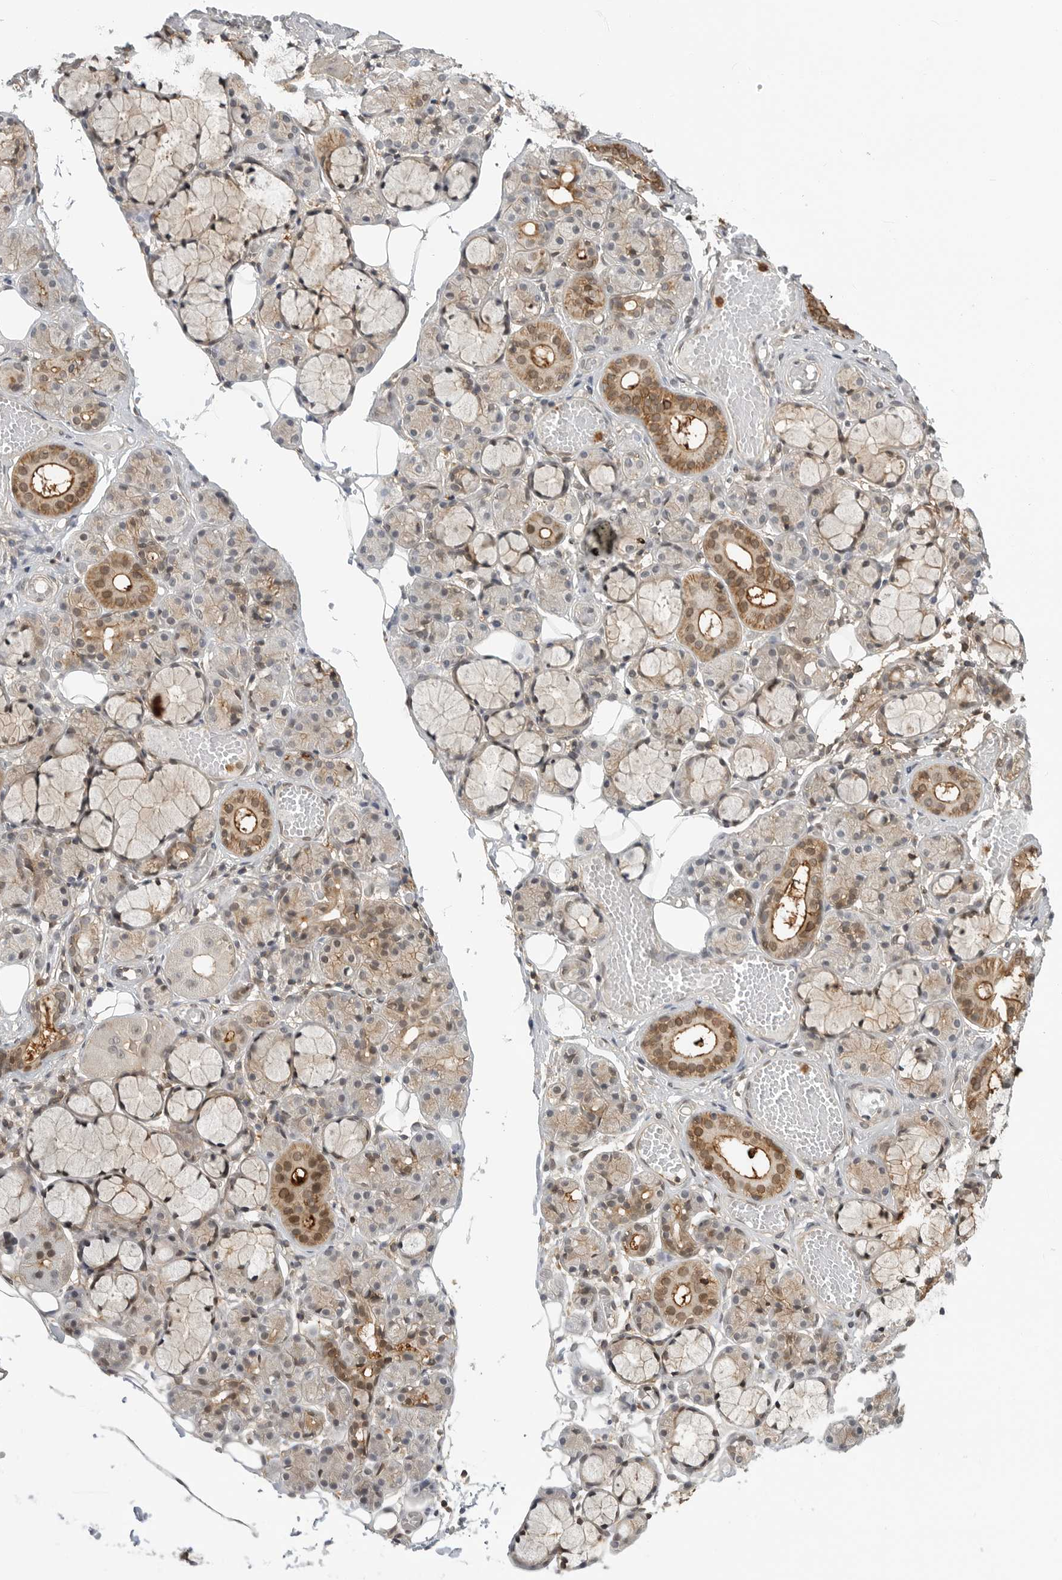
{"staining": {"intensity": "moderate", "quantity": "25%-75%", "location": "cytoplasmic/membranous,nuclear"}, "tissue": "salivary gland", "cell_type": "Glandular cells", "image_type": "normal", "snomed": [{"axis": "morphology", "description": "Normal tissue, NOS"}, {"axis": "topography", "description": "Salivary gland"}], "caption": "IHC micrograph of unremarkable salivary gland stained for a protein (brown), which shows medium levels of moderate cytoplasmic/membranous,nuclear staining in about 25%-75% of glandular cells.", "gene": "ANXA11", "patient": {"sex": "male", "age": 63}}